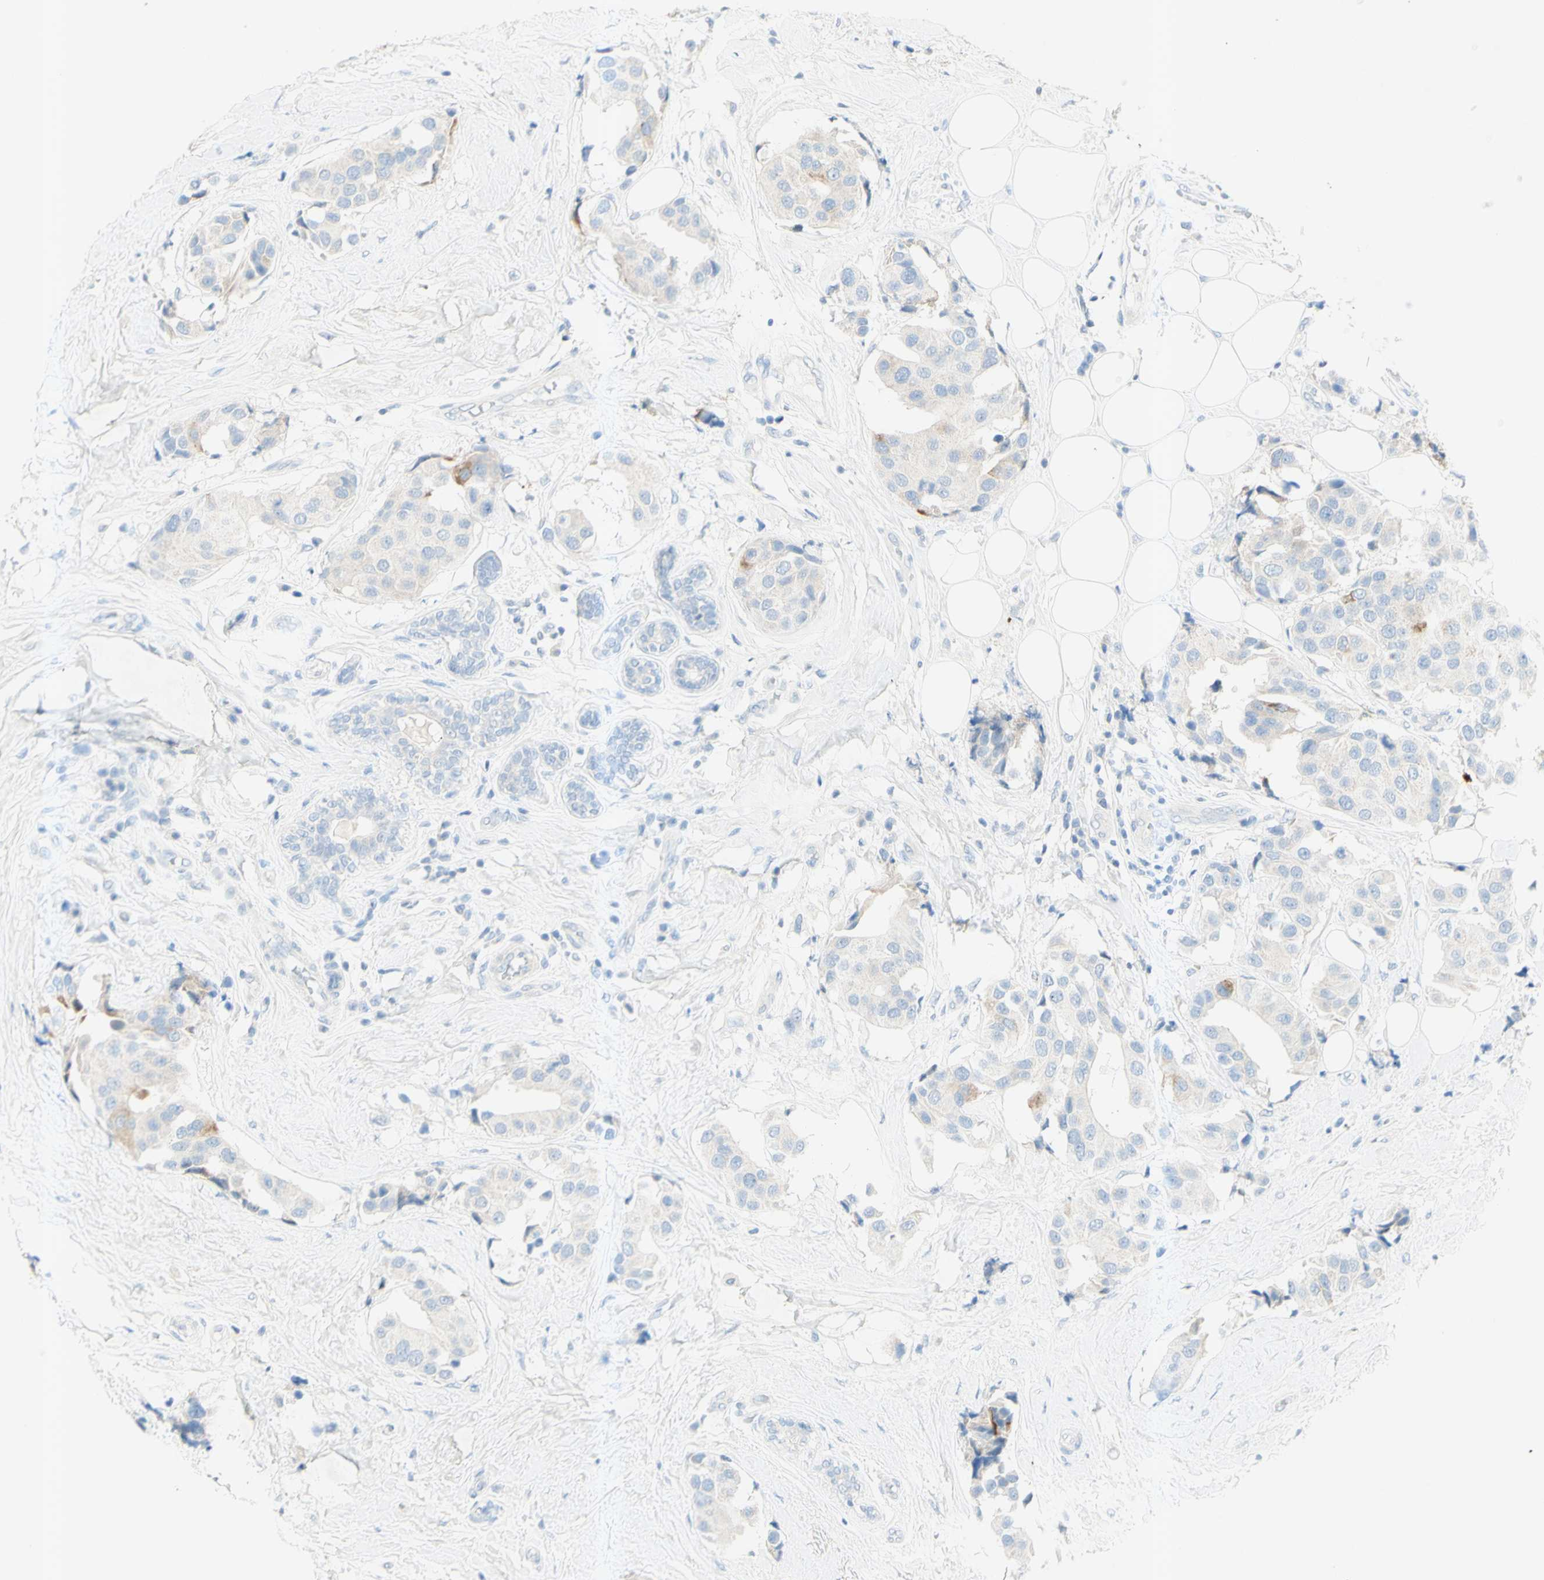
{"staining": {"intensity": "weak", "quantity": ">75%", "location": "cytoplasmic/membranous"}, "tissue": "breast cancer", "cell_type": "Tumor cells", "image_type": "cancer", "snomed": [{"axis": "morphology", "description": "Normal tissue, NOS"}, {"axis": "morphology", "description": "Duct carcinoma"}, {"axis": "topography", "description": "Breast"}], "caption": "Weak cytoplasmic/membranous protein expression is seen in approximately >75% of tumor cells in breast cancer.", "gene": "GDF15", "patient": {"sex": "female", "age": 39}}